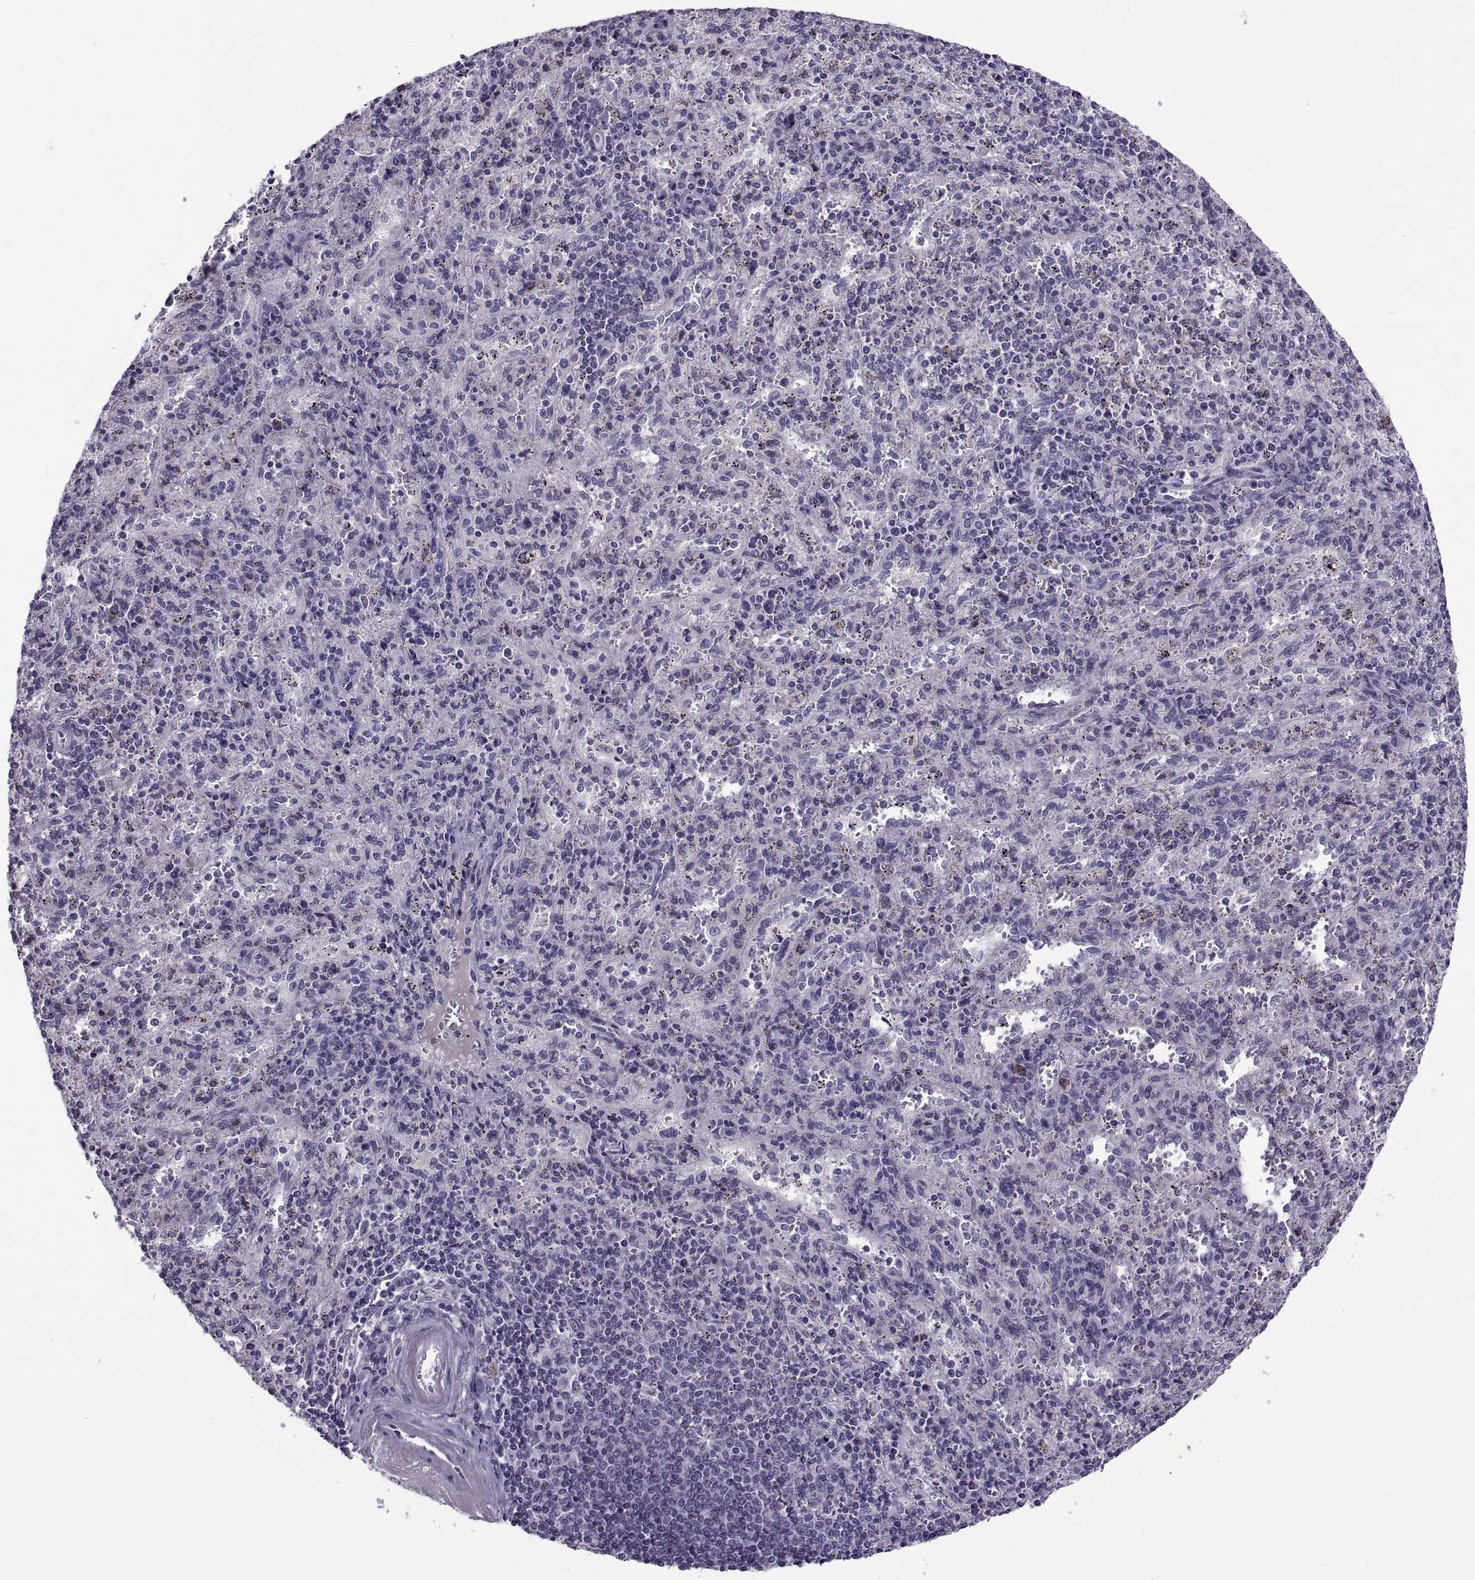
{"staining": {"intensity": "negative", "quantity": "none", "location": "none"}, "tissue": "spleen", "cell_type": "Cells in red pulp", "image_type": "normal", "snomed": [{"axis": "morphology", "description": "Normal tissue, NOS"}, {"axis": "topography", "description": "Spleen"}], "caption": "An image of spleen stained for a protein reveals no brown staining in cells in red pulp. Brightfield microscopy of immunohistochemistry (IHC) stained with DAB (3,3'-diaminobenzidine) (brown) and hematoxylin (blue), captured at high magnification.", "gene": "MAGEB1", "patient": {"sex": "male", "age": 57}}